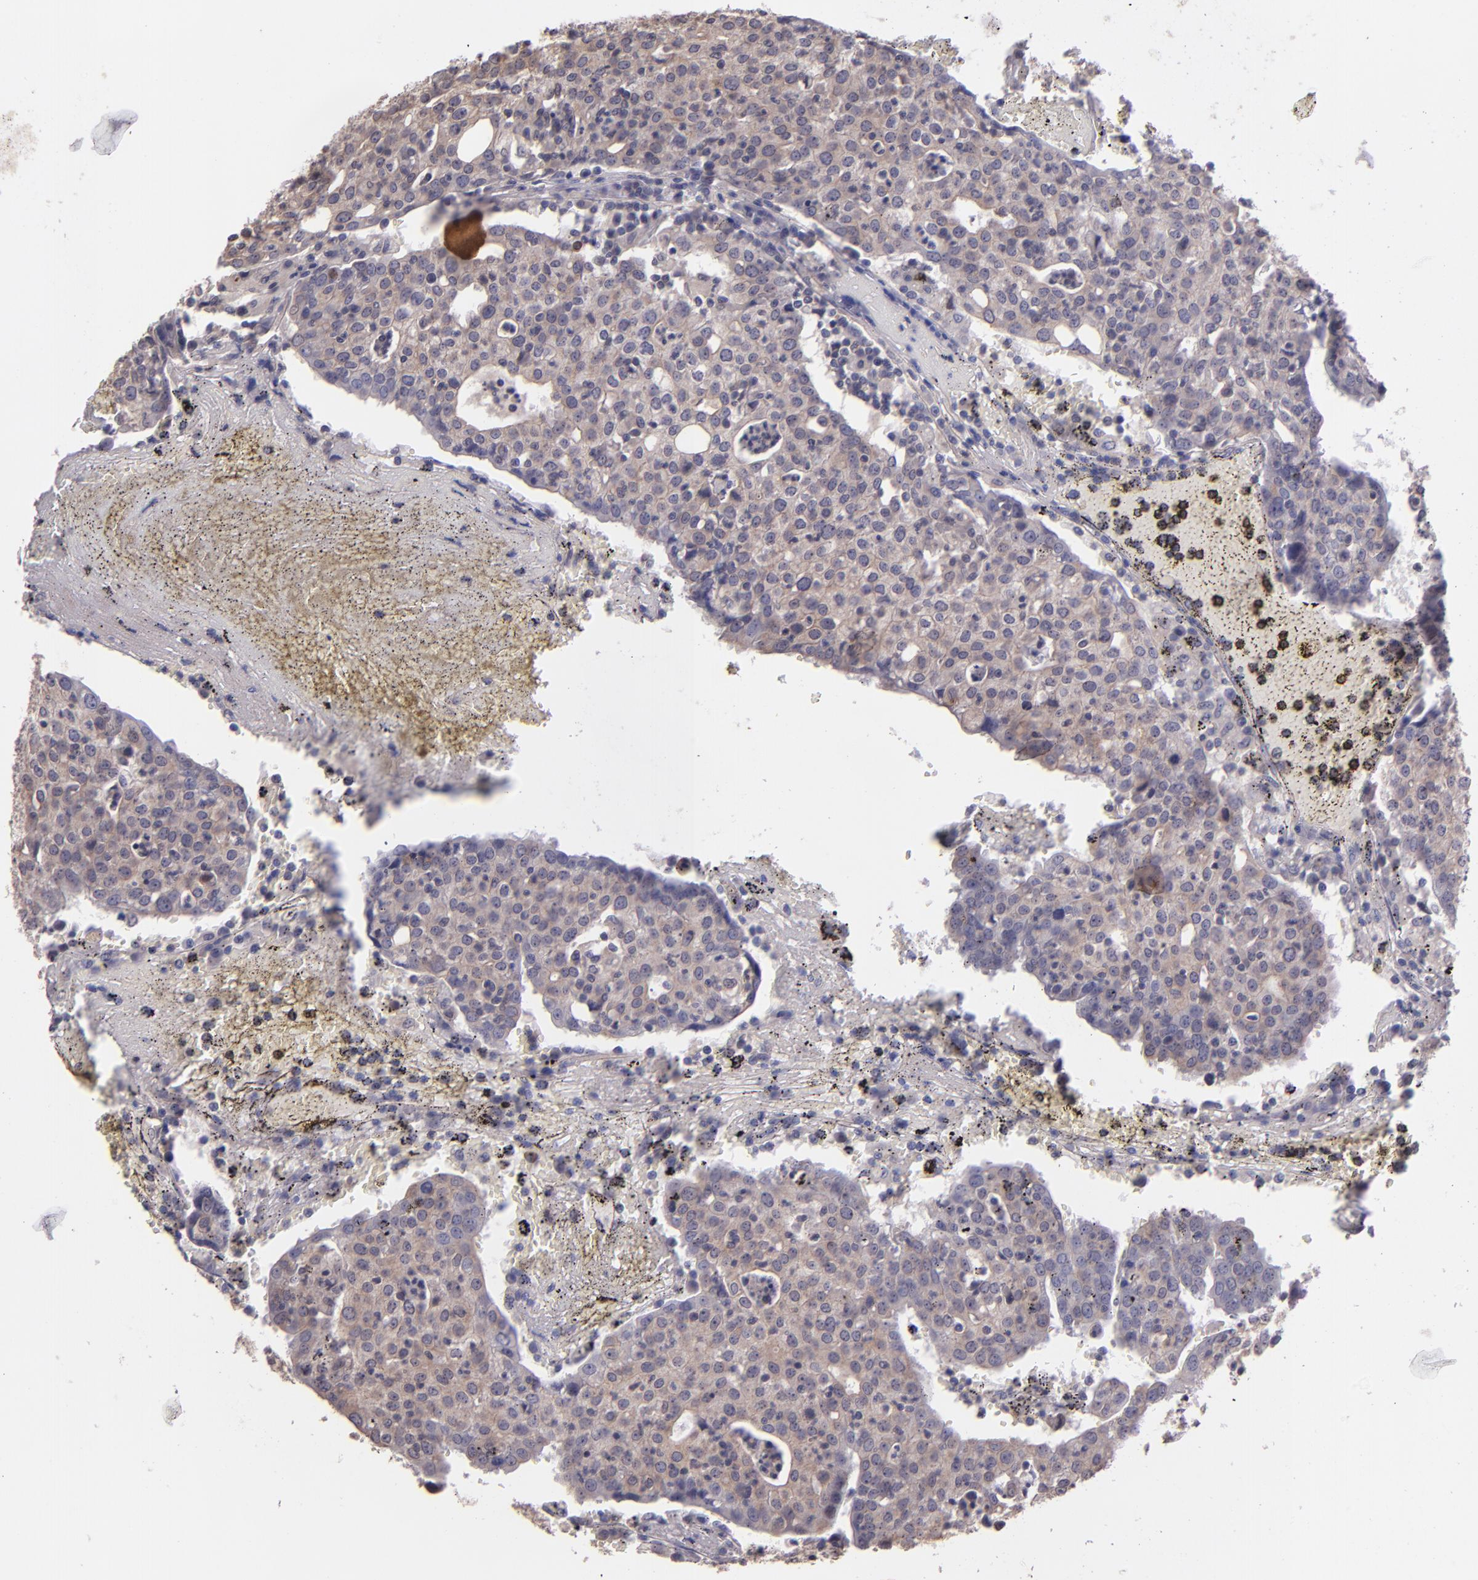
{"staining": {"intensity": "weak", "quantity": "25%-75%", "location": "cytoplasmic/membranous"}, "tissue": "head and neck cancer", "cell_type": "Tumor cells", "image_type": "cancer", "snomed": [{"axis": "morphology", "description": "Adenocarcinoma, NOS"}, {"axis": "topography", "description": "Salivary gland"}, {"axis": "topography", "description": "Head-Neck"}], "caption": "Head and neck cancer (adenocarcinoma) stained for a protein (brown) exhibits weak cytoplasmic/membranous positive expression in approximately 25%-75% of tumor cells.", "gene": "NUP62CL", "patient": {"sex": "female", "age": 65}}